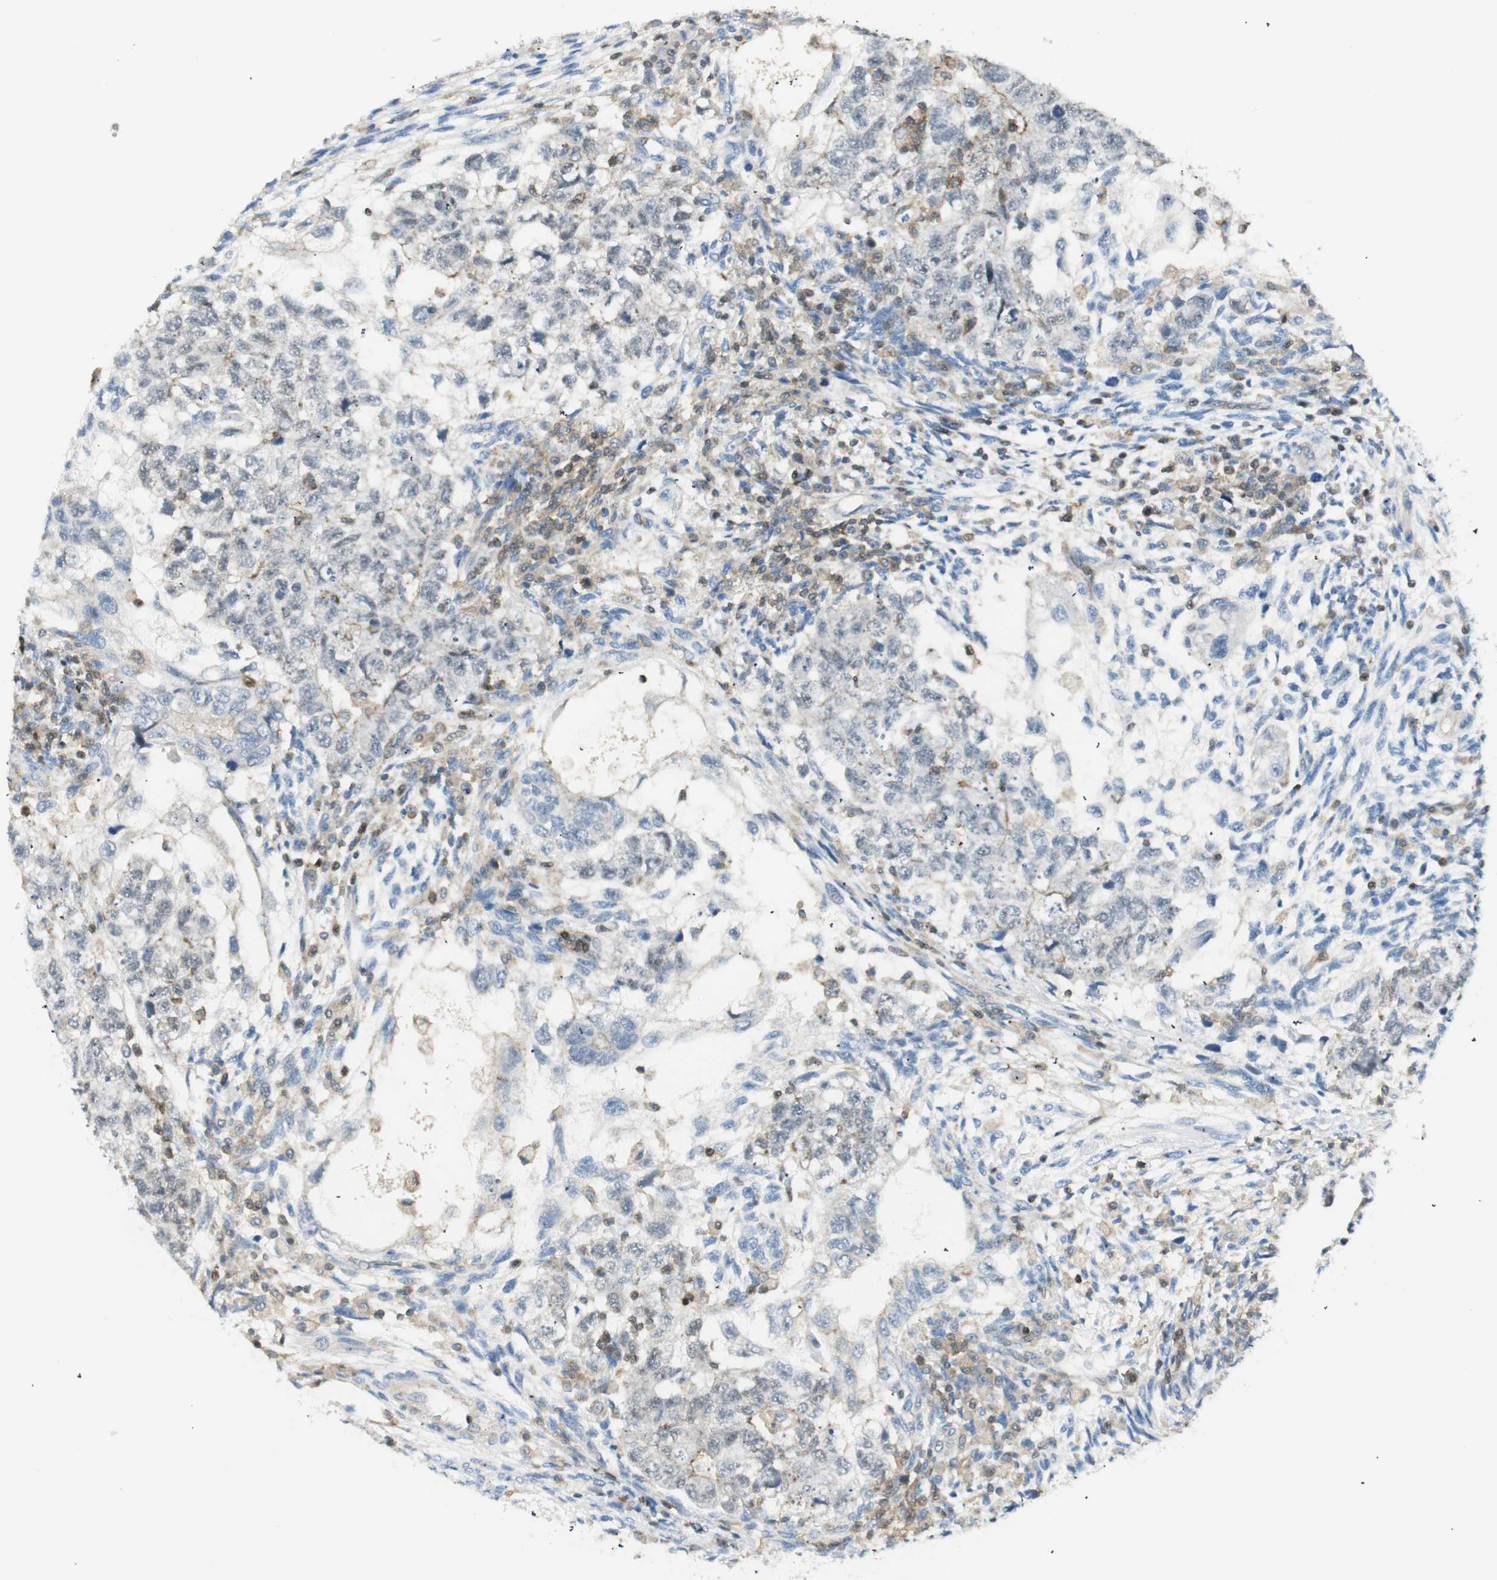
{"staining": {"intensity": "negative", "quantity": "none", "location": "none"}, "tissue": "testis cancer", "cell_type": "Tumor cells", "image_type": "cancer", "snomed": [{"axis": "morphology", "description": "Normal tissue, NOS"}, {"axis": "morphology", "description": "Carcinoma, Embryonal, NOS"}, {"axis": "topography", "description": "Testis"}], "caption": "A histopathology image of testis cancer stained for a protein shows no brown staining in tumor cells.", "gene": "PPP1CA", "patient": {"sex": "male", "age": 36}}